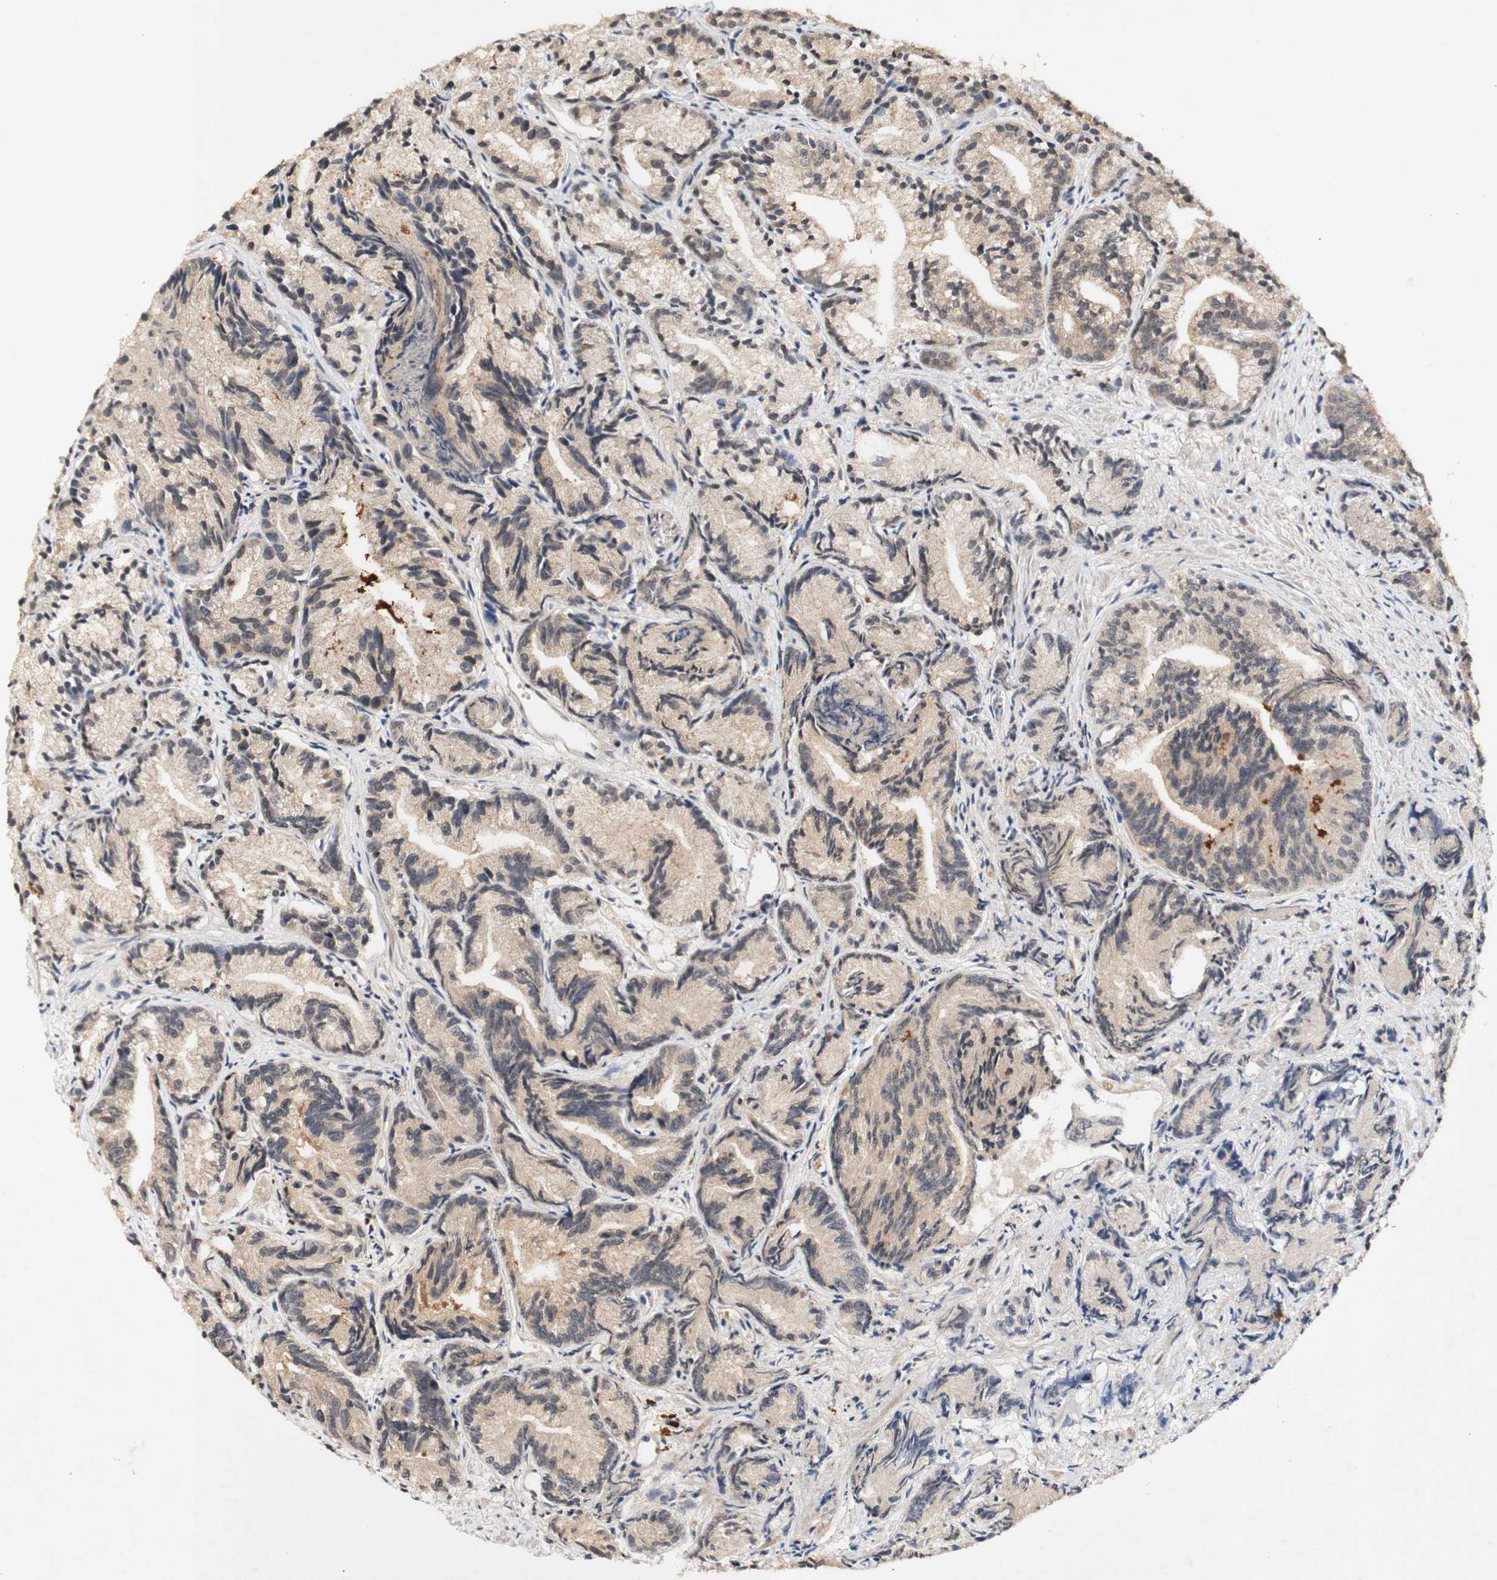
{"staining": {"intensity": "moderate", "quantity": ">75%", "location": "cytoplasmic/membranous,nuclear"}, "tissue": "prostate cancer", "cell_type": "Tumor cells", "image_type": "cancer", "snomed": [{"axis": "morphology", "description": "Adenocarcinoma, Low grade"}, {"axis": "topography", "description": "Prostate"}], "caption": "There is medium levels of moderate cytoplasmic/membranous and nuclear positivity in tumor cells of prostate cancer, as demonstrated by immunohistochemical staining (brown color).", "gene": "PIN1", "patient": {"sex": "male", "age": 89}}